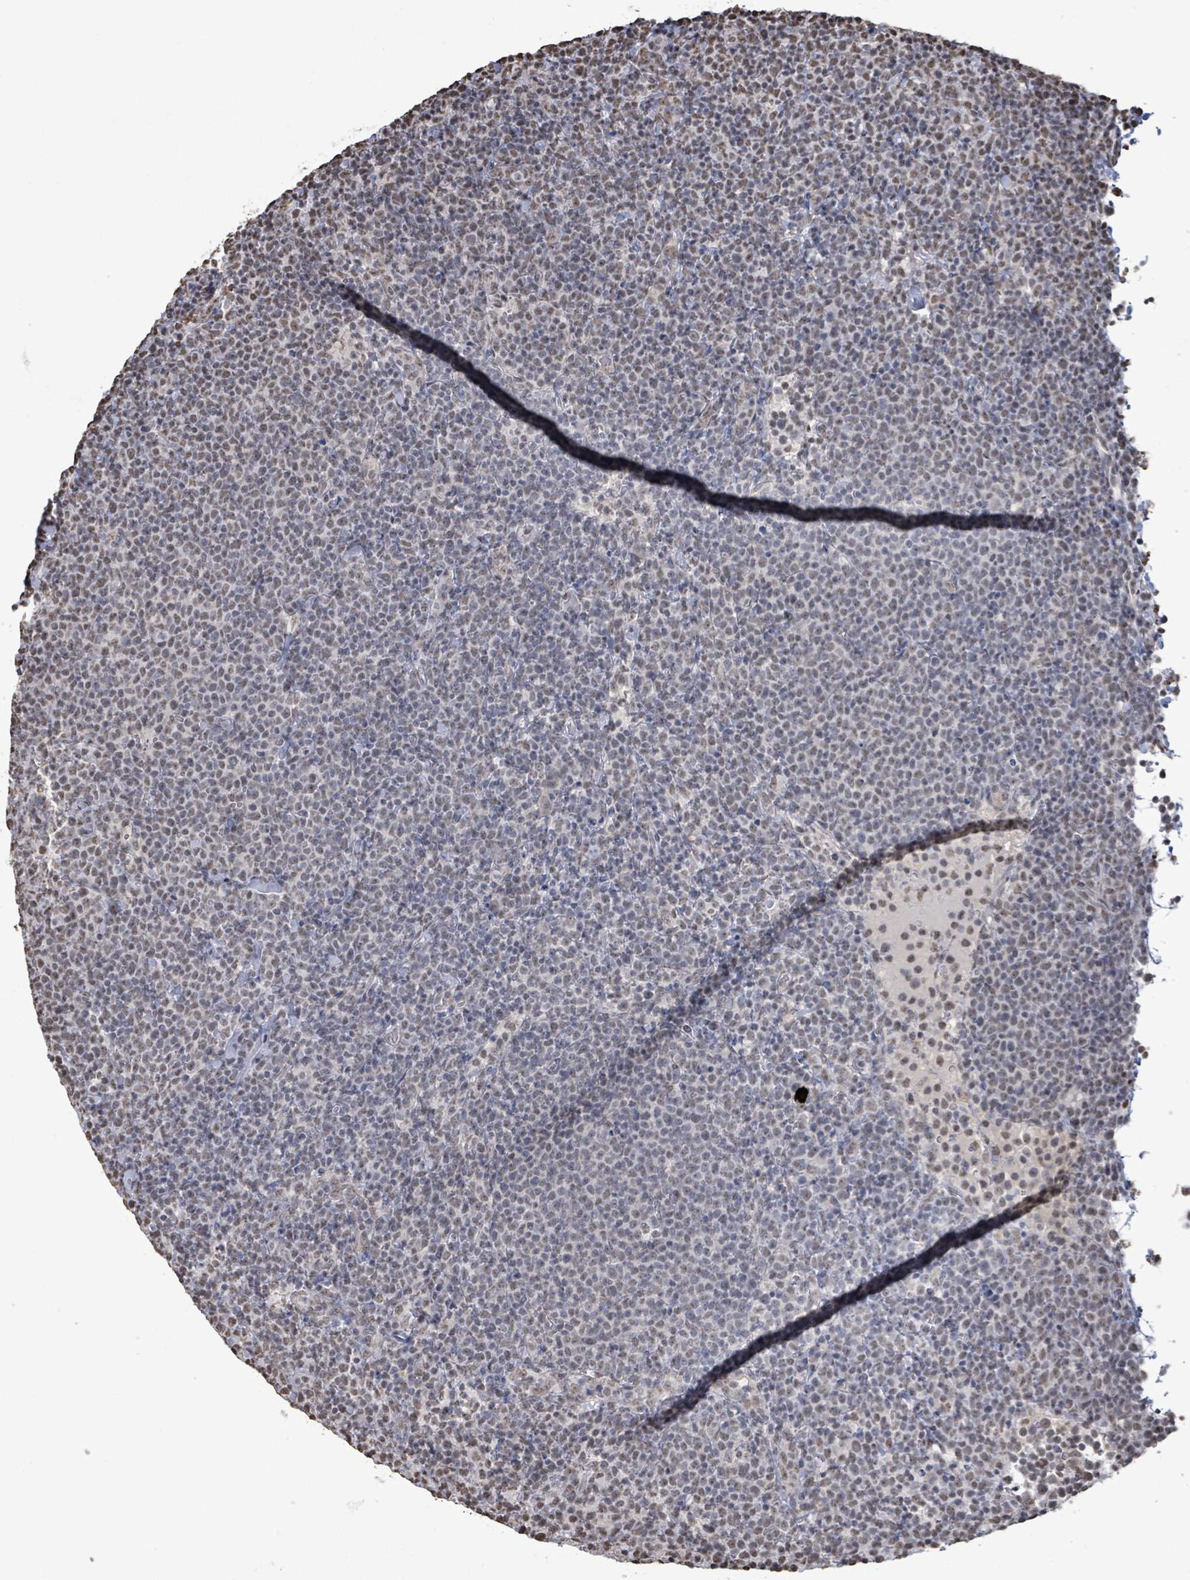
{"staining": {"intensity": "weak", "quantity": "25%-75%", "location": "nuclear"}, "tissue": "lymphoma", "cell_type": "Tumor cells", "image_type": "cancer", "snomed": [{"axis": "morphology", "description": "Malignant lymphoma, non-Hodgkin's type, High grade"}, {"axis": "topography", "description": "Lymph node"}], "caption": "Immunohistochemistry (IHC) histopathology image of human malignant lymphoma, non-Hodgkin's type (high-grade) stained for a protein (brown), which demonstrates low levels of weak nuclear positivity in about 25%-75% of tumor cells.", "gene": "SAMD14", "patient": {"sex": "male", "age": 61}}